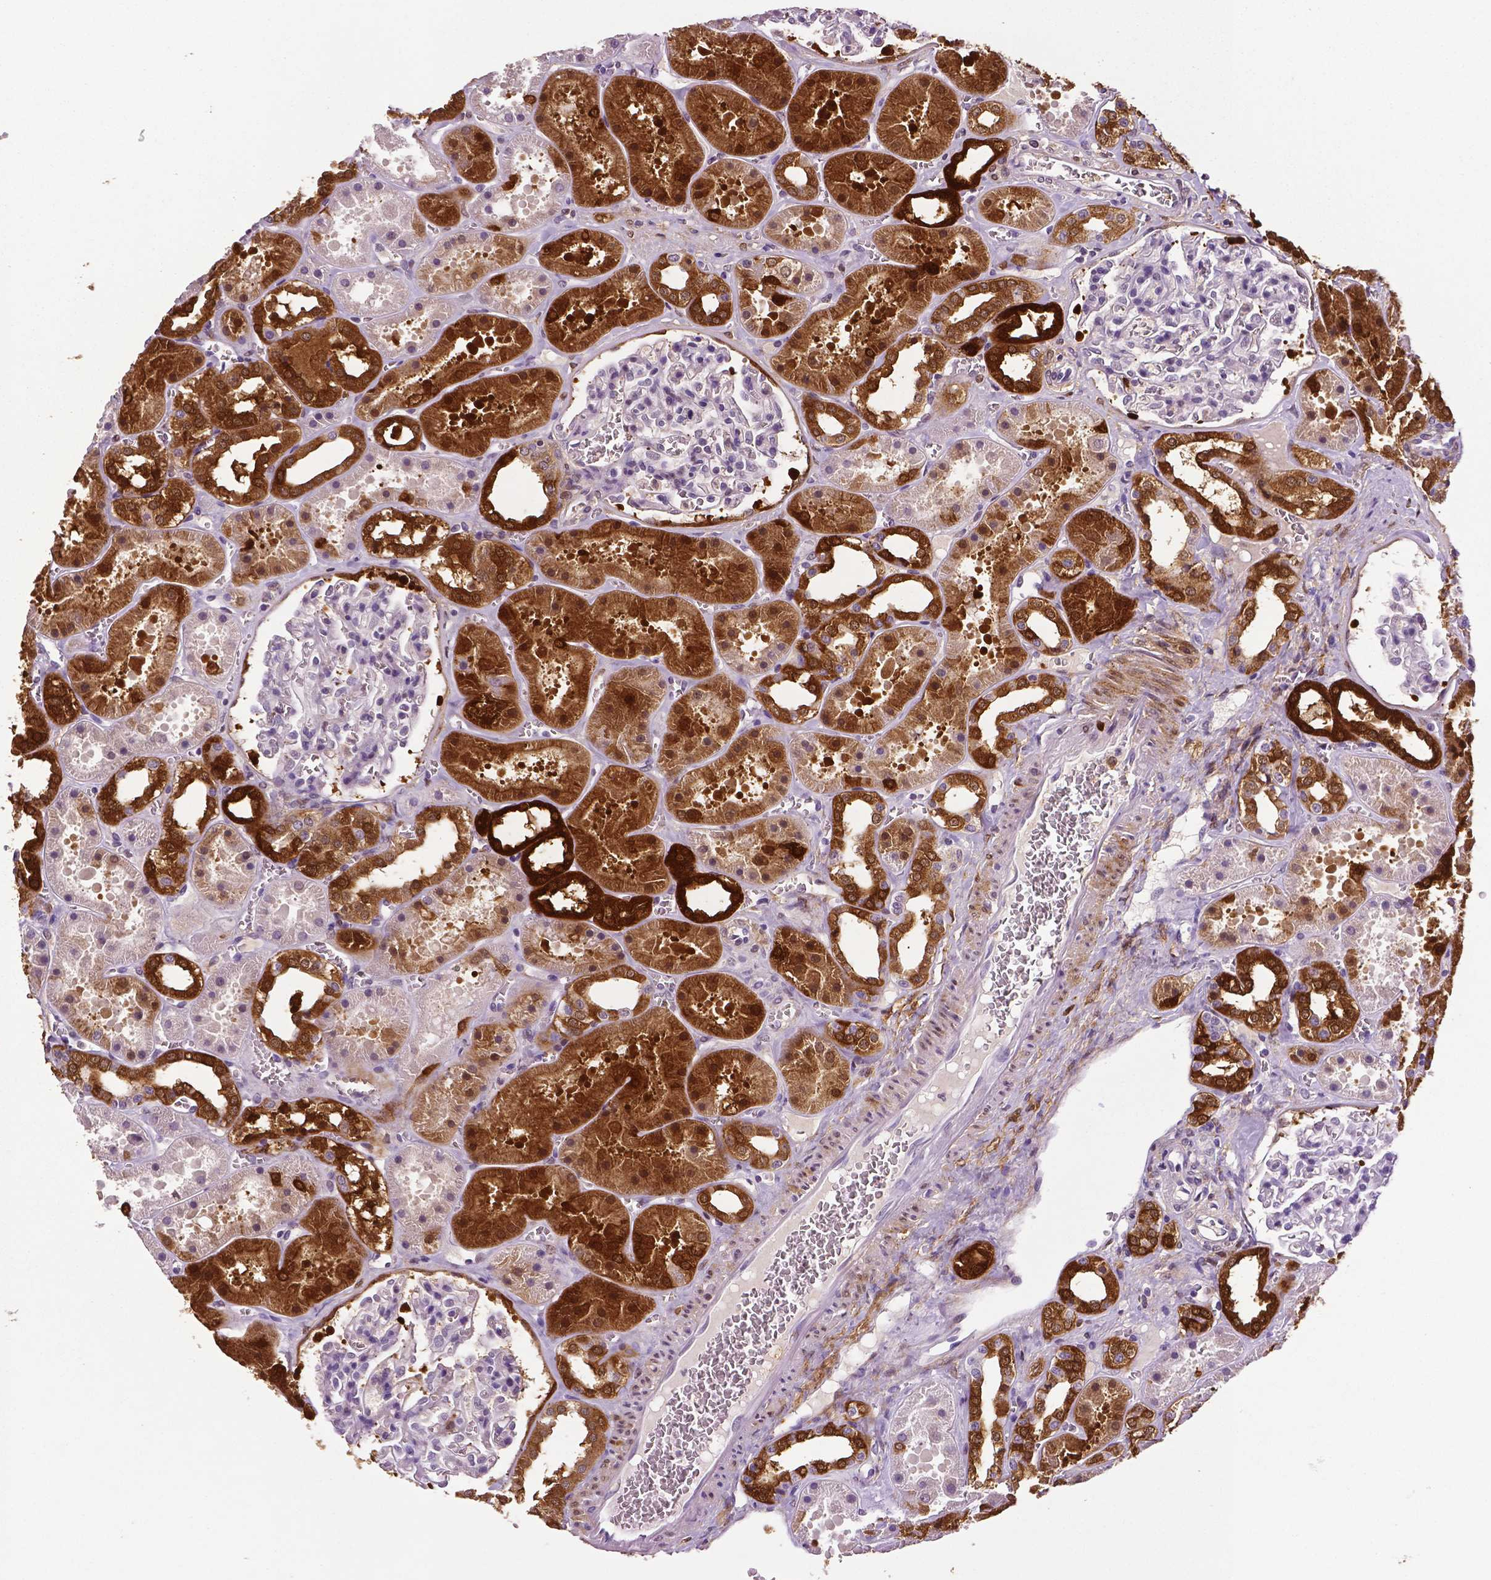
{"staining": {"intensity": "strong", "quantity": "<25%", "location": "cytoplasmic/membranous"}, "tissue": "kidney", "cell_type": "Cells in glomeruli", "image_type": "normal", "snomed": [{"axis": "morphology", "description": "Normal tissue, NOS"}, {"axis": "topography", "description": "Kidney"}], "caption": "Kidney stained with DAB (3,3'-diaminobenzidine) IHC exhibits medium levels of strong cytoplasmic/membranous positivity in about <25% of cells in glomeruli.", "gene": "PHGDH", "patient": {"sex": "female", "age": 41}}